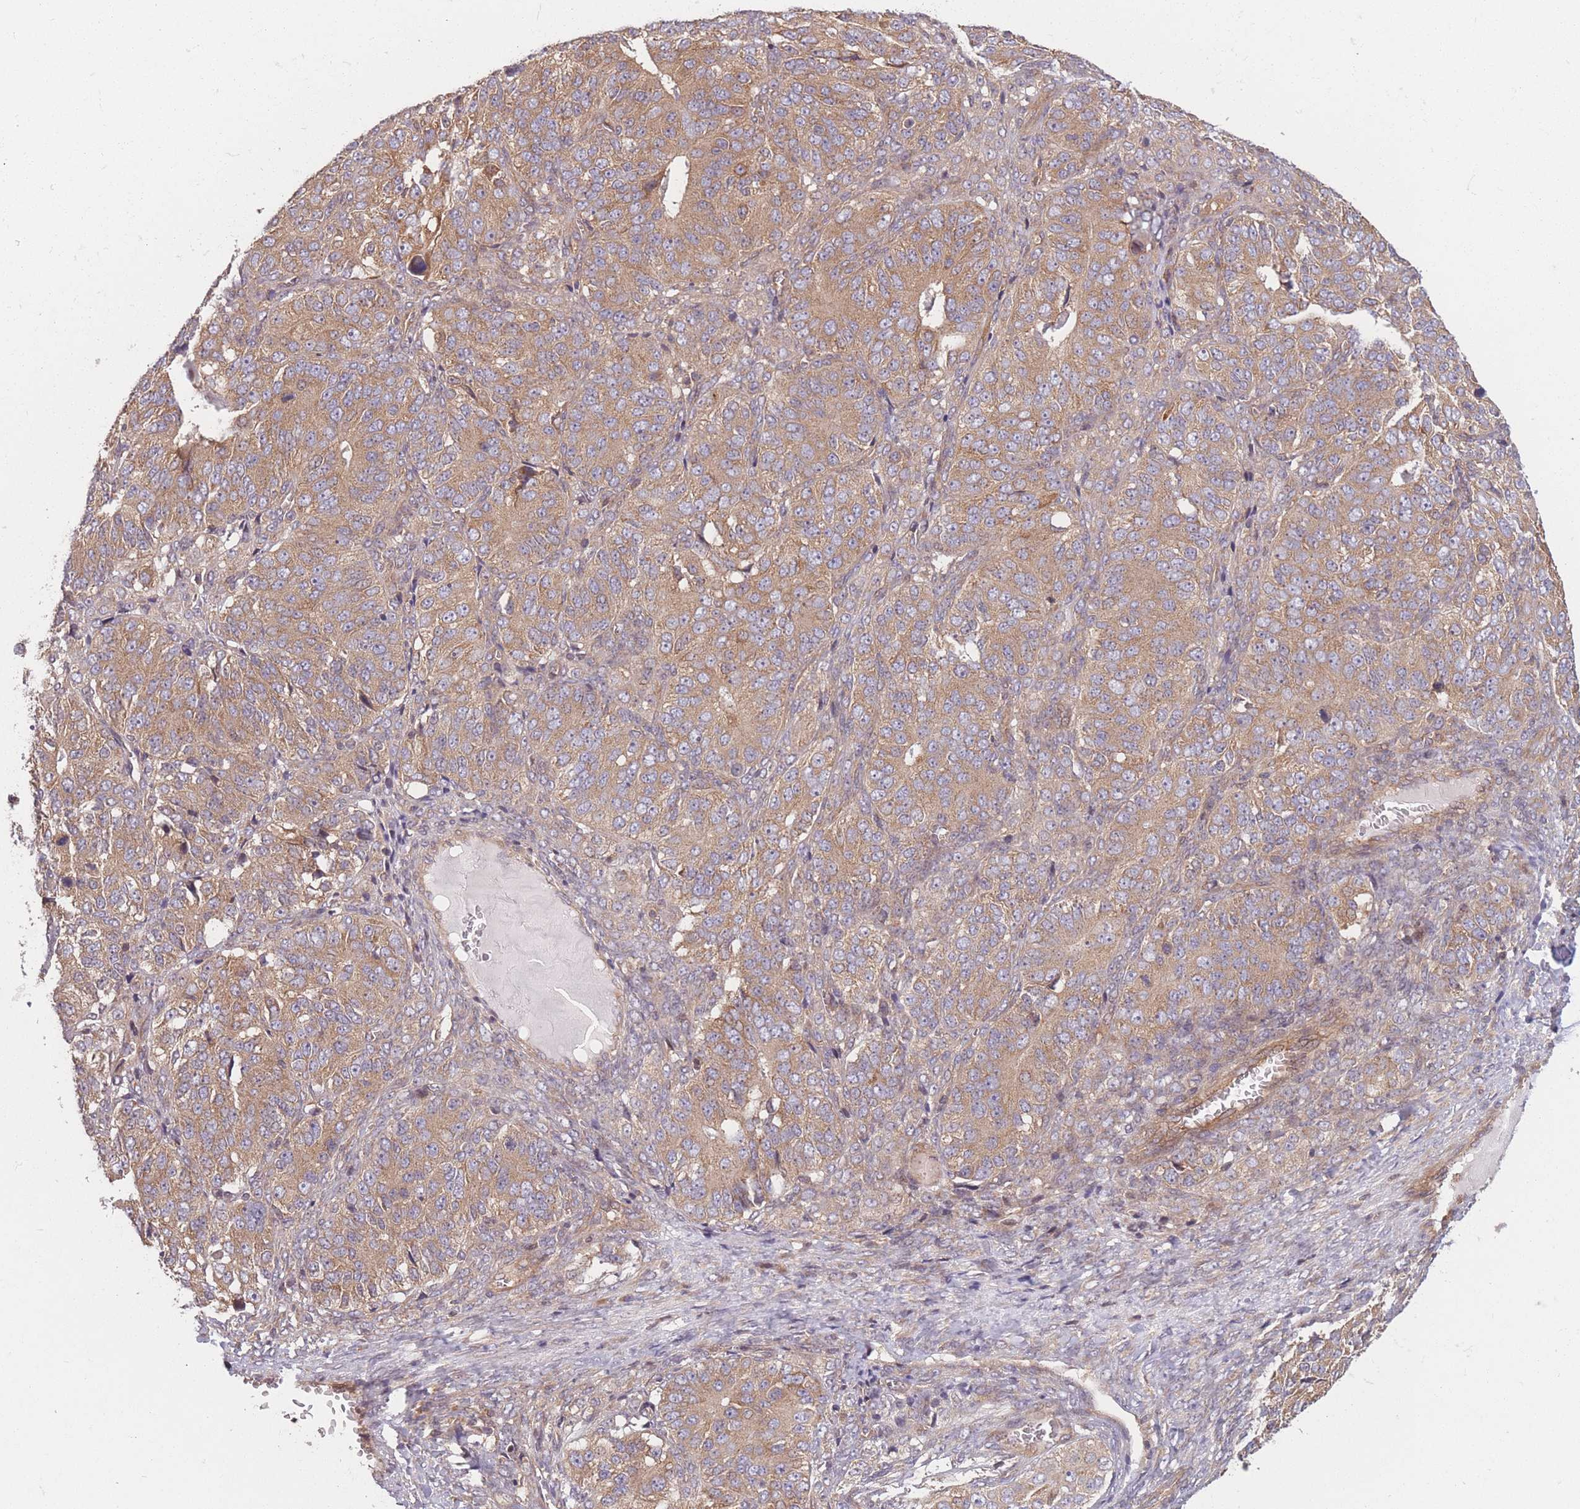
{"staining": {"intensity": "moderate", "quantity": ">75%", "location": "cytoplasmic/membranous"}, "tissue": "ovarian cancer", "cell_type": "Tumor cells", "image_type": "cancer", "snomed": [{"axis": "morphology", "description": "Carcinoma, endometroid"}, {"axis": "topography", "description": "Ovary"}], "caption": "Endometroid carcinoma (ovarian) stained for a protein demonstrates moderate cytoplasmic/membranous positivity in tumor cells. Using DAB (3,3'-diaminobenzidine) (brown) and hematoxylin (blue) stains, captured at high magnification using brightfield microscopy.", "gene": "WASHC2A", "patient": {"sex": "female", "age": 51}}